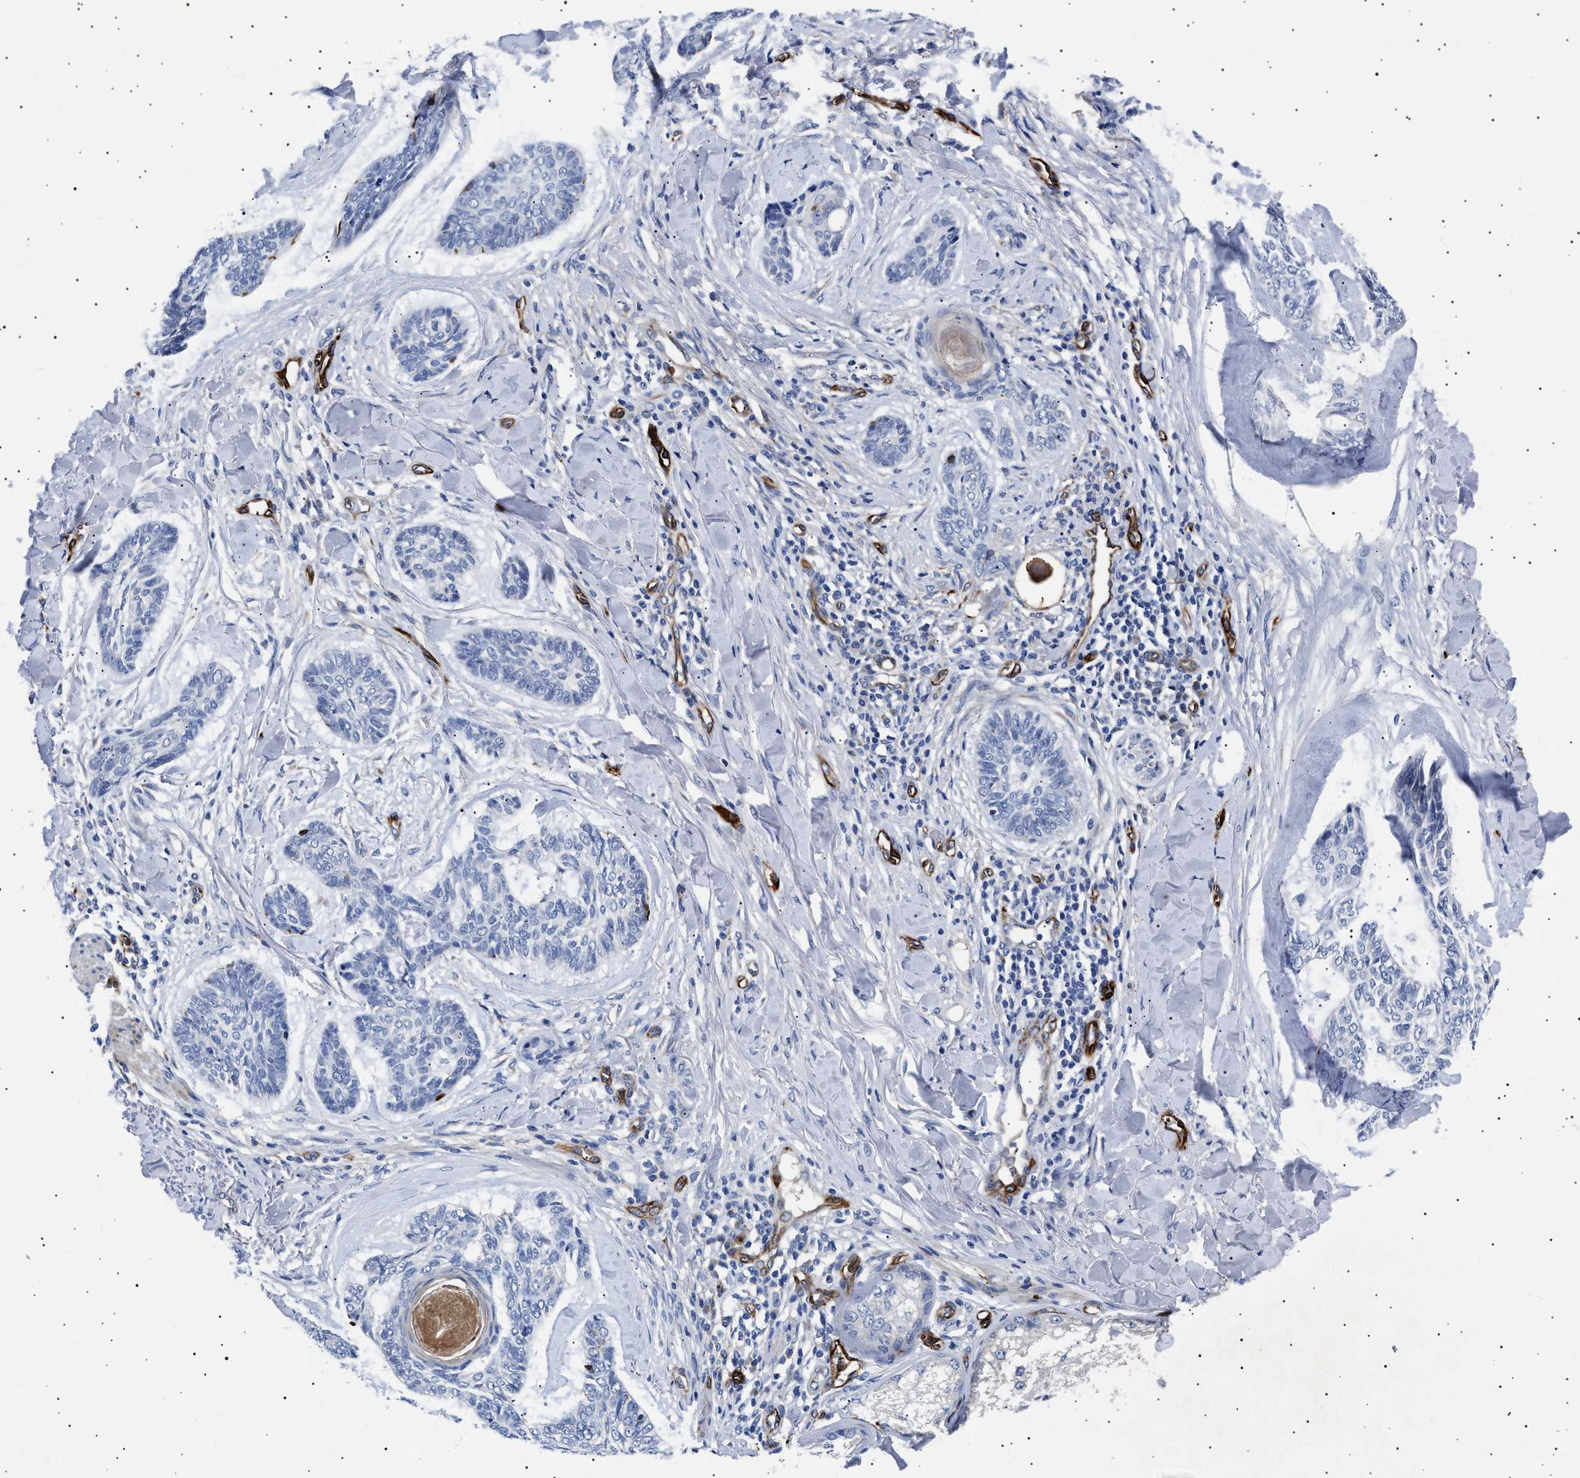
{"staining": {"intensity": "negative", "quantity": "none", "location": "none"}, "tissue": "skin cancer", "cell_type": "Tumor cells", "image_type": "cancer", "snomed": [{"axis": "morphology", "description": "Basal cell carcinoma"}, {"axis": "topography", "description": "Skin"}], "caption": "Immunohistochemistry image of human skin basal cell carcinoma stained for a protein (brown), which shows no expression in tumor cells.", "gene": "OLFML2A", "patient": {"sex": "male", "age": 43}}